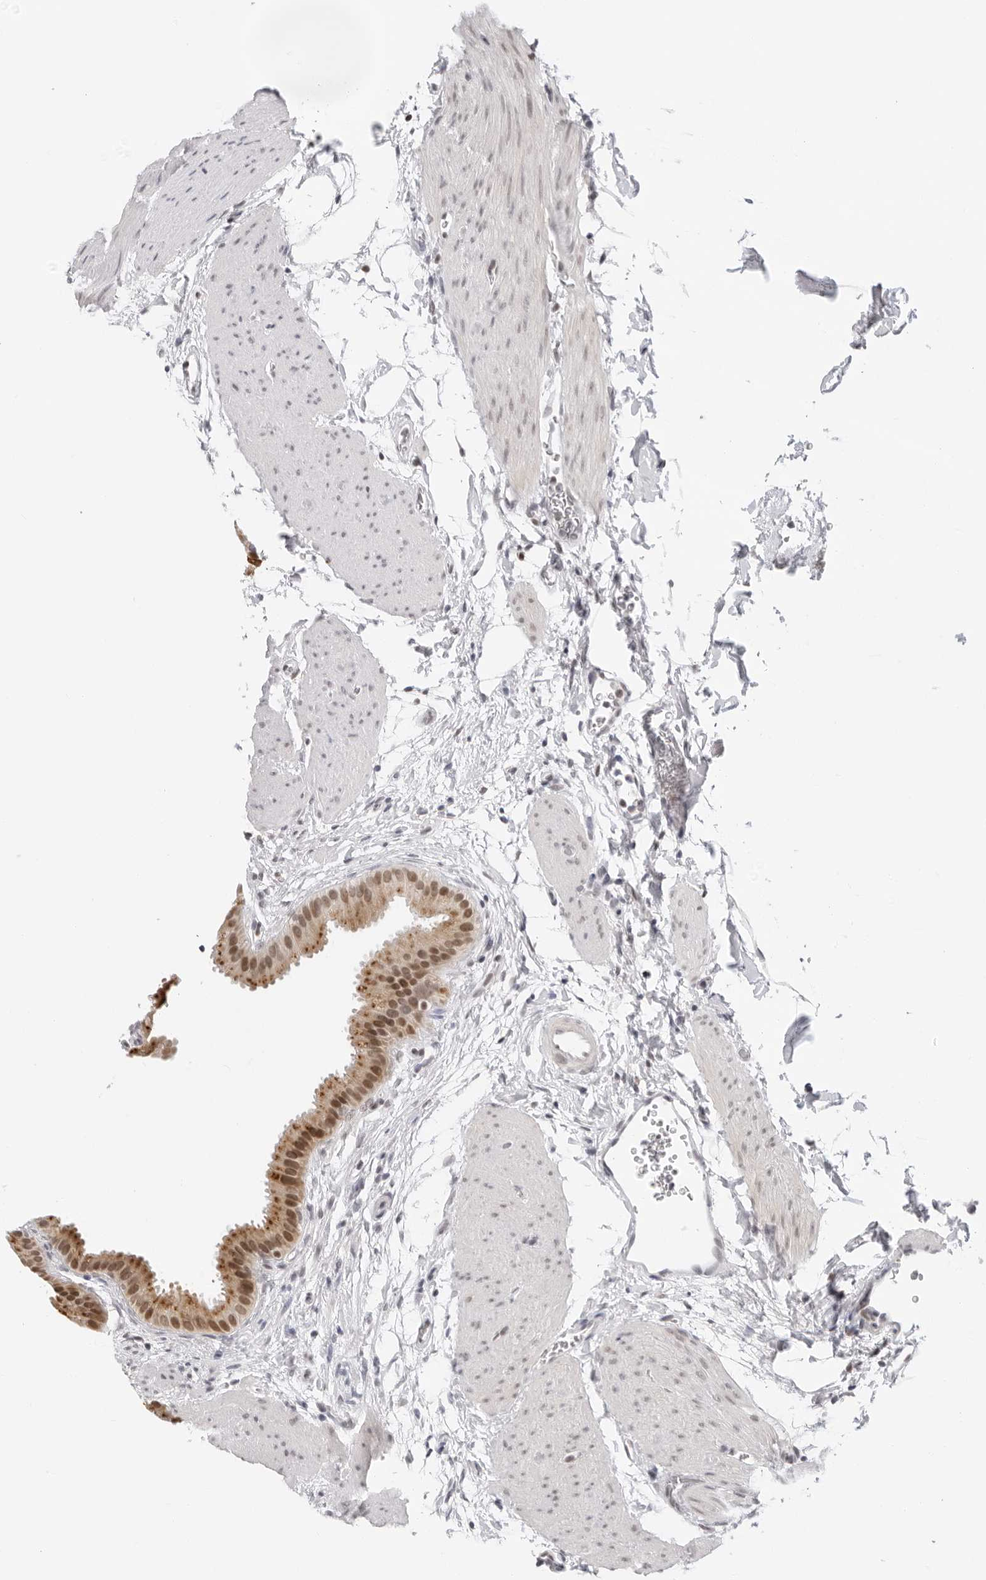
{"staining": {"intensity": "moderate", "quantity": ">75%", "location": "cytoplasmic/membranous,nuclear"}, "tissue": "gallbladder", "cell_type": "Glandular cells", "image_type": "normal", "snomed": [{"axis": "morphology", "description": "Normal tissue, NOS"}, {"axis": "topography", "description": "Gallbladder"}], "caption": "Immunohistochemistry (IHC) image of normal gallbladder stained for a protein (brown), which demonstrates medium levels of moderate cytoplasmic/membranous,nuclear positivity in about >75% of glandular cells.", "gene": "MSH6", "patient": {"sex": "female", "age": 64}}